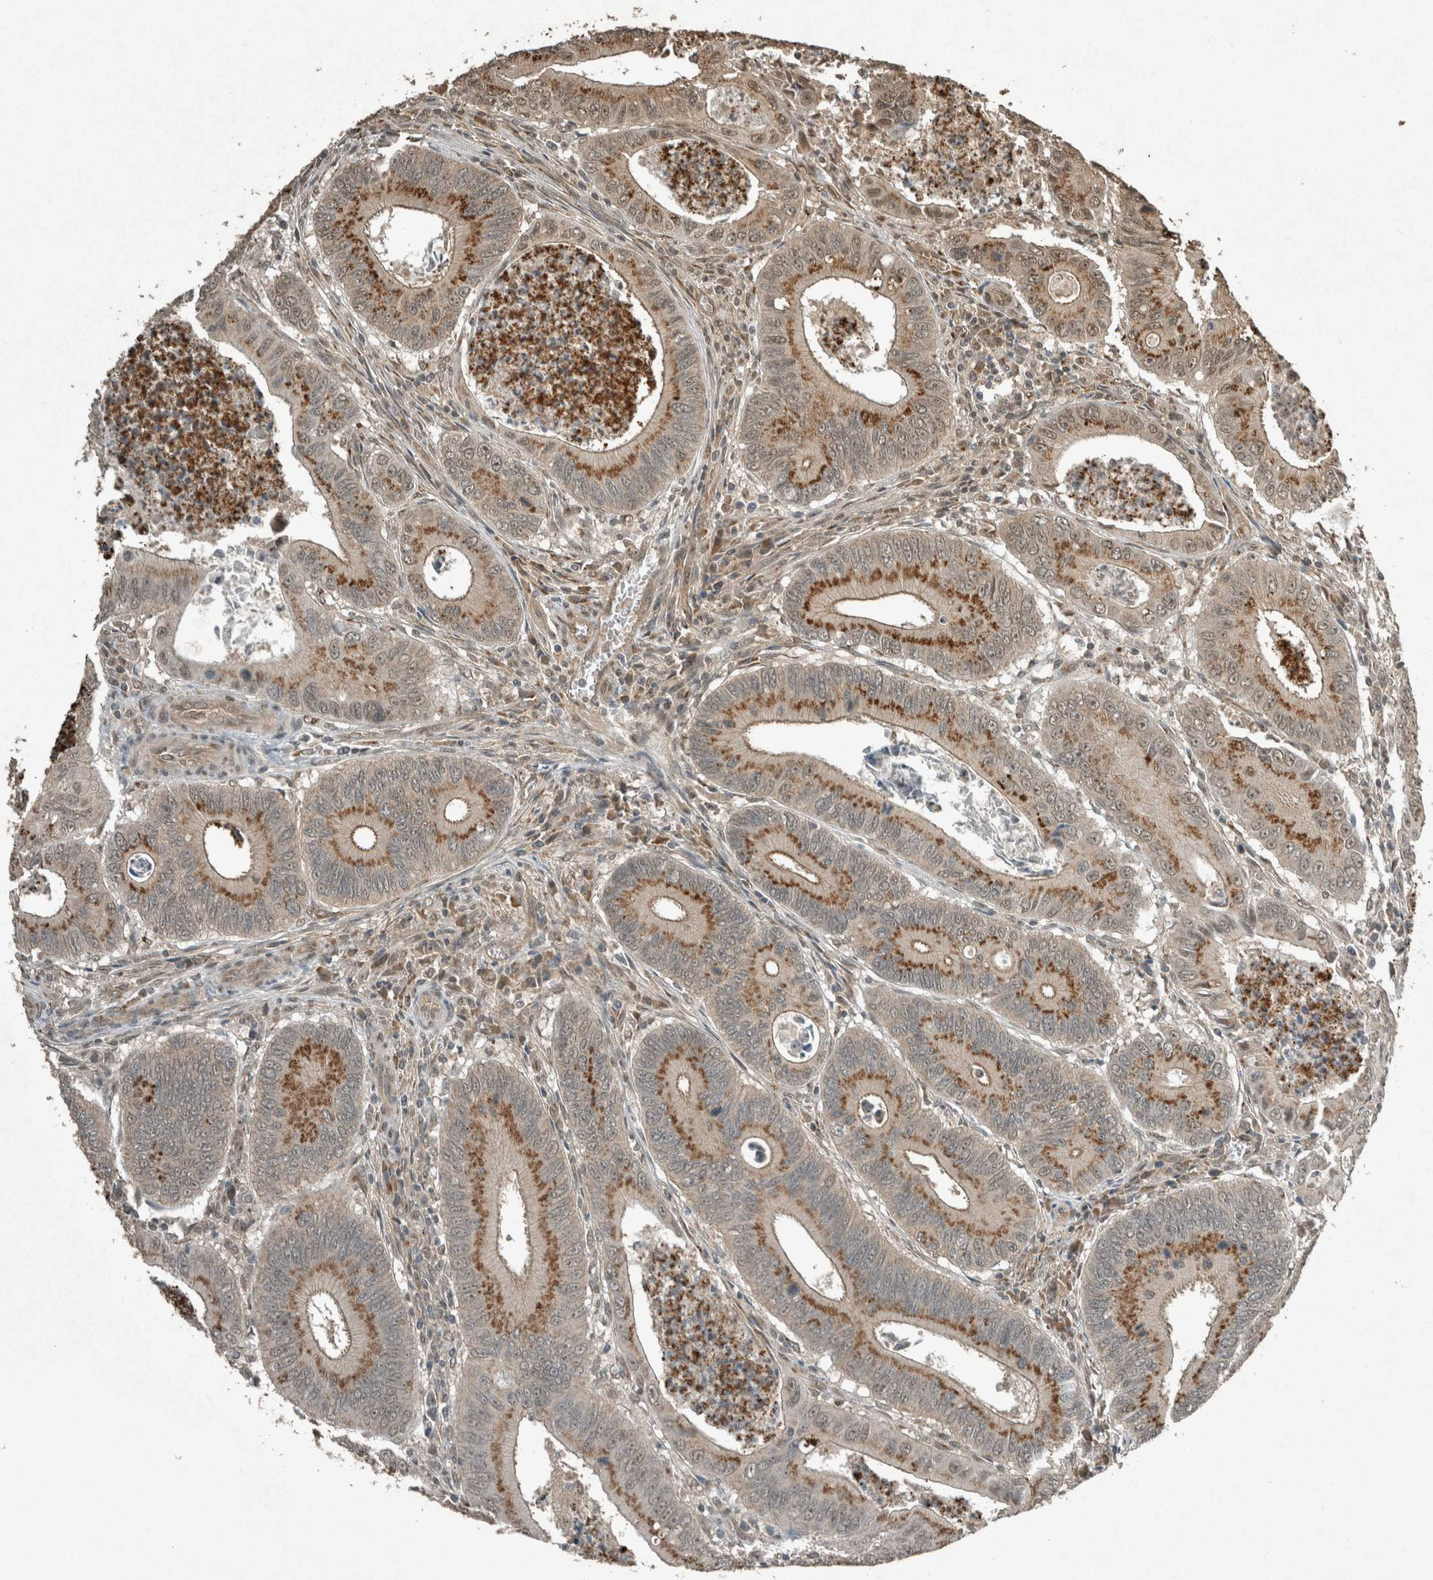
{"staining": {"intensity": "moderate", "quantity": "25%-75%", "location": "cytoplasmic/membranous"}, "tissue": "colorectal cancer", "cell_type": "Tumor cells", "image_type": "cancer", "snomed": [{"axis": "morphology", "description": "Inflammation, NOS"}, {"axis": "morphology", "description": "Adenocarcinoma, NOS"}, {"axis": "topography", "description": "Colon"}], "caption": "An image showing moderate cytoplasmic/membranous staining in approximately 25%-75% of tumor cells in colorectal cancer (adenocarcinoma), as visualized by brown immunohistochemical staining.", "gene": "ARHGEF12", "patient": {"sex": "male", "age": 72}}